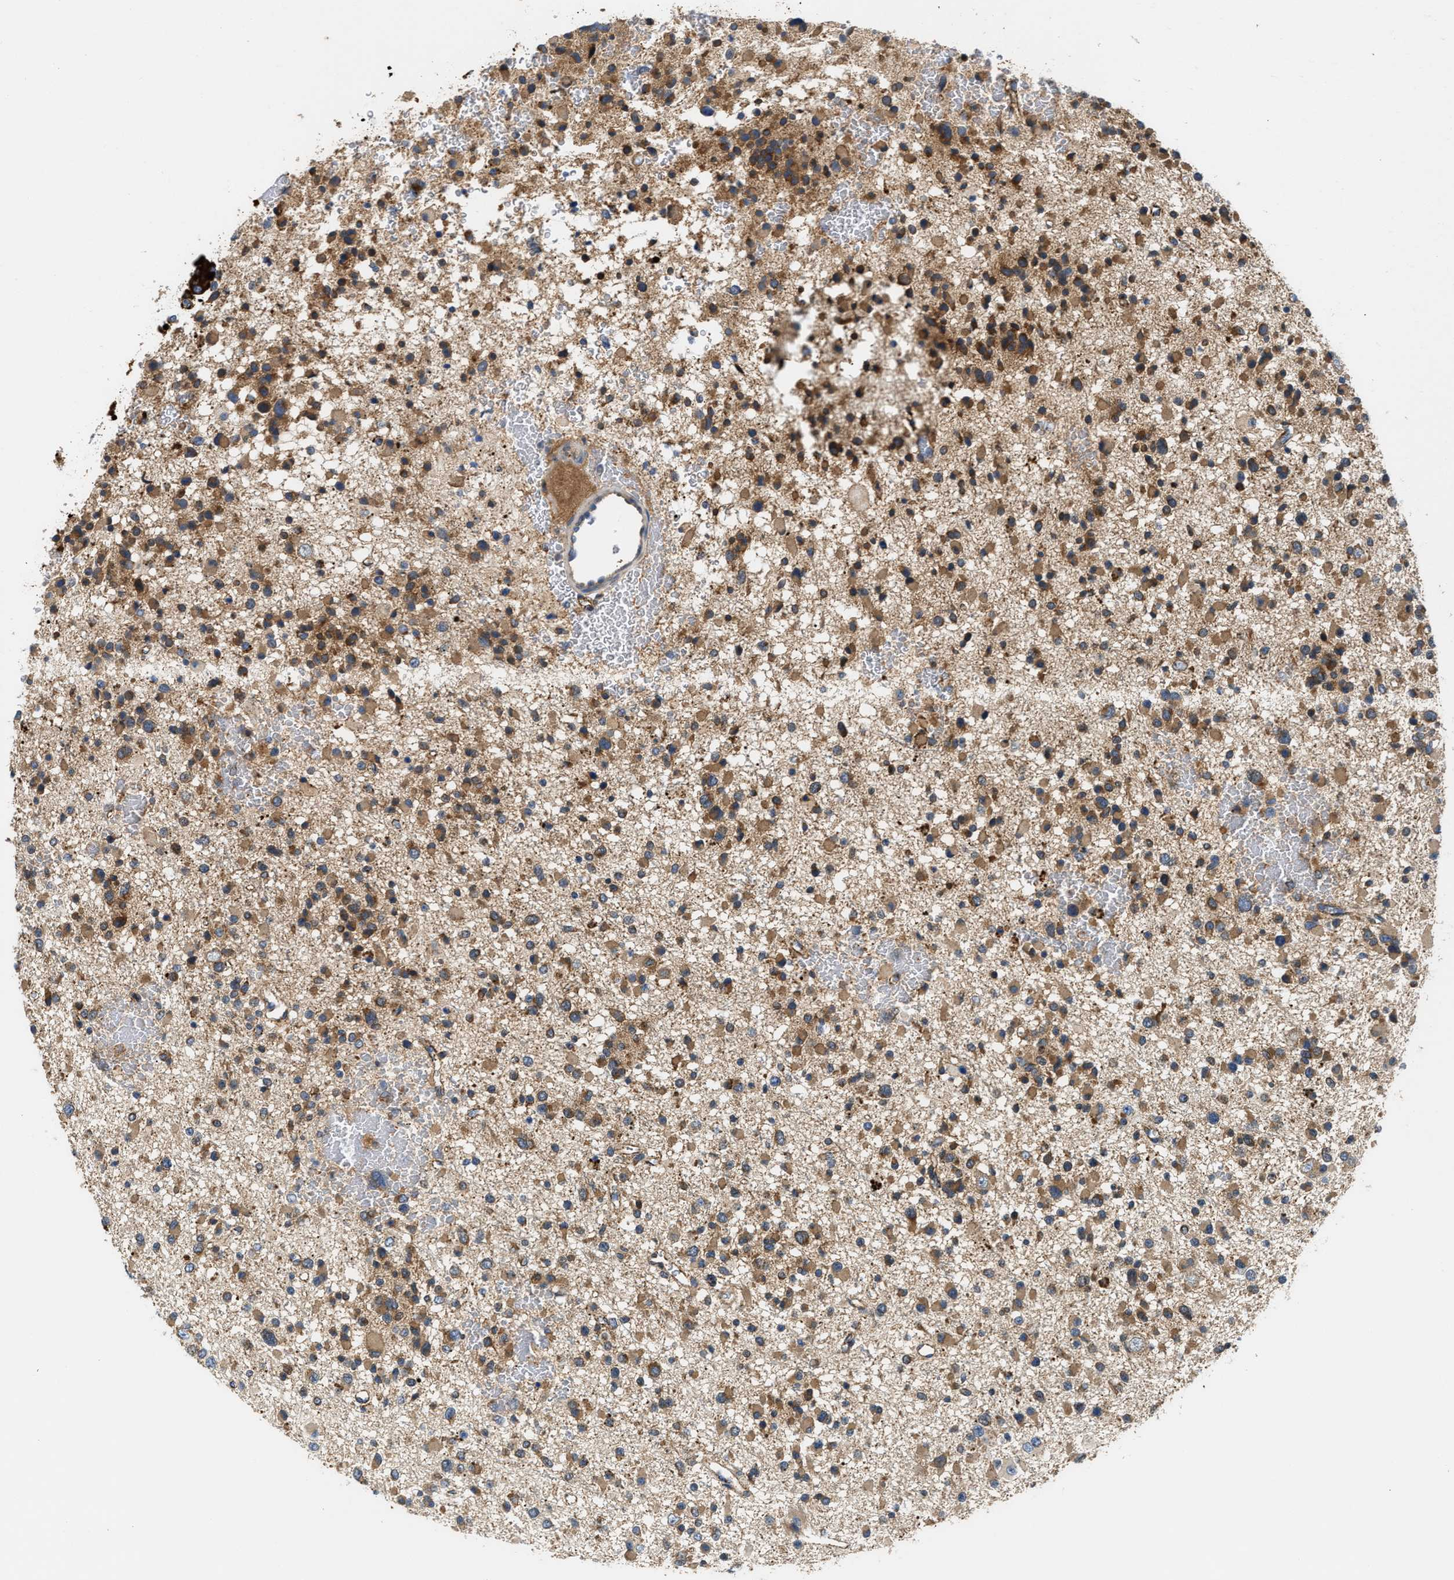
{"staining": {"intensity": "moderate", "quantity": ">75%", "location": "cytoplasmic/membranous"}, "tissue": "glioma", "cell_type": "Tumor cells", "image_type": "cancer", "snomed": [{"axis": "morphology", "description": "Glioma, malignant, Low grade"}, {"axis": "topography", "description": "Brain"}], "caption": "An IHC photomicrograph of tumor tissue is shown. Protein staining in brown shows moderate cytoplasmic/membranous positivity in malignant glioma (low-grade) within tumor cells.", "gene": "CCM2", "patient": {"sex": "female", "age": 22}}